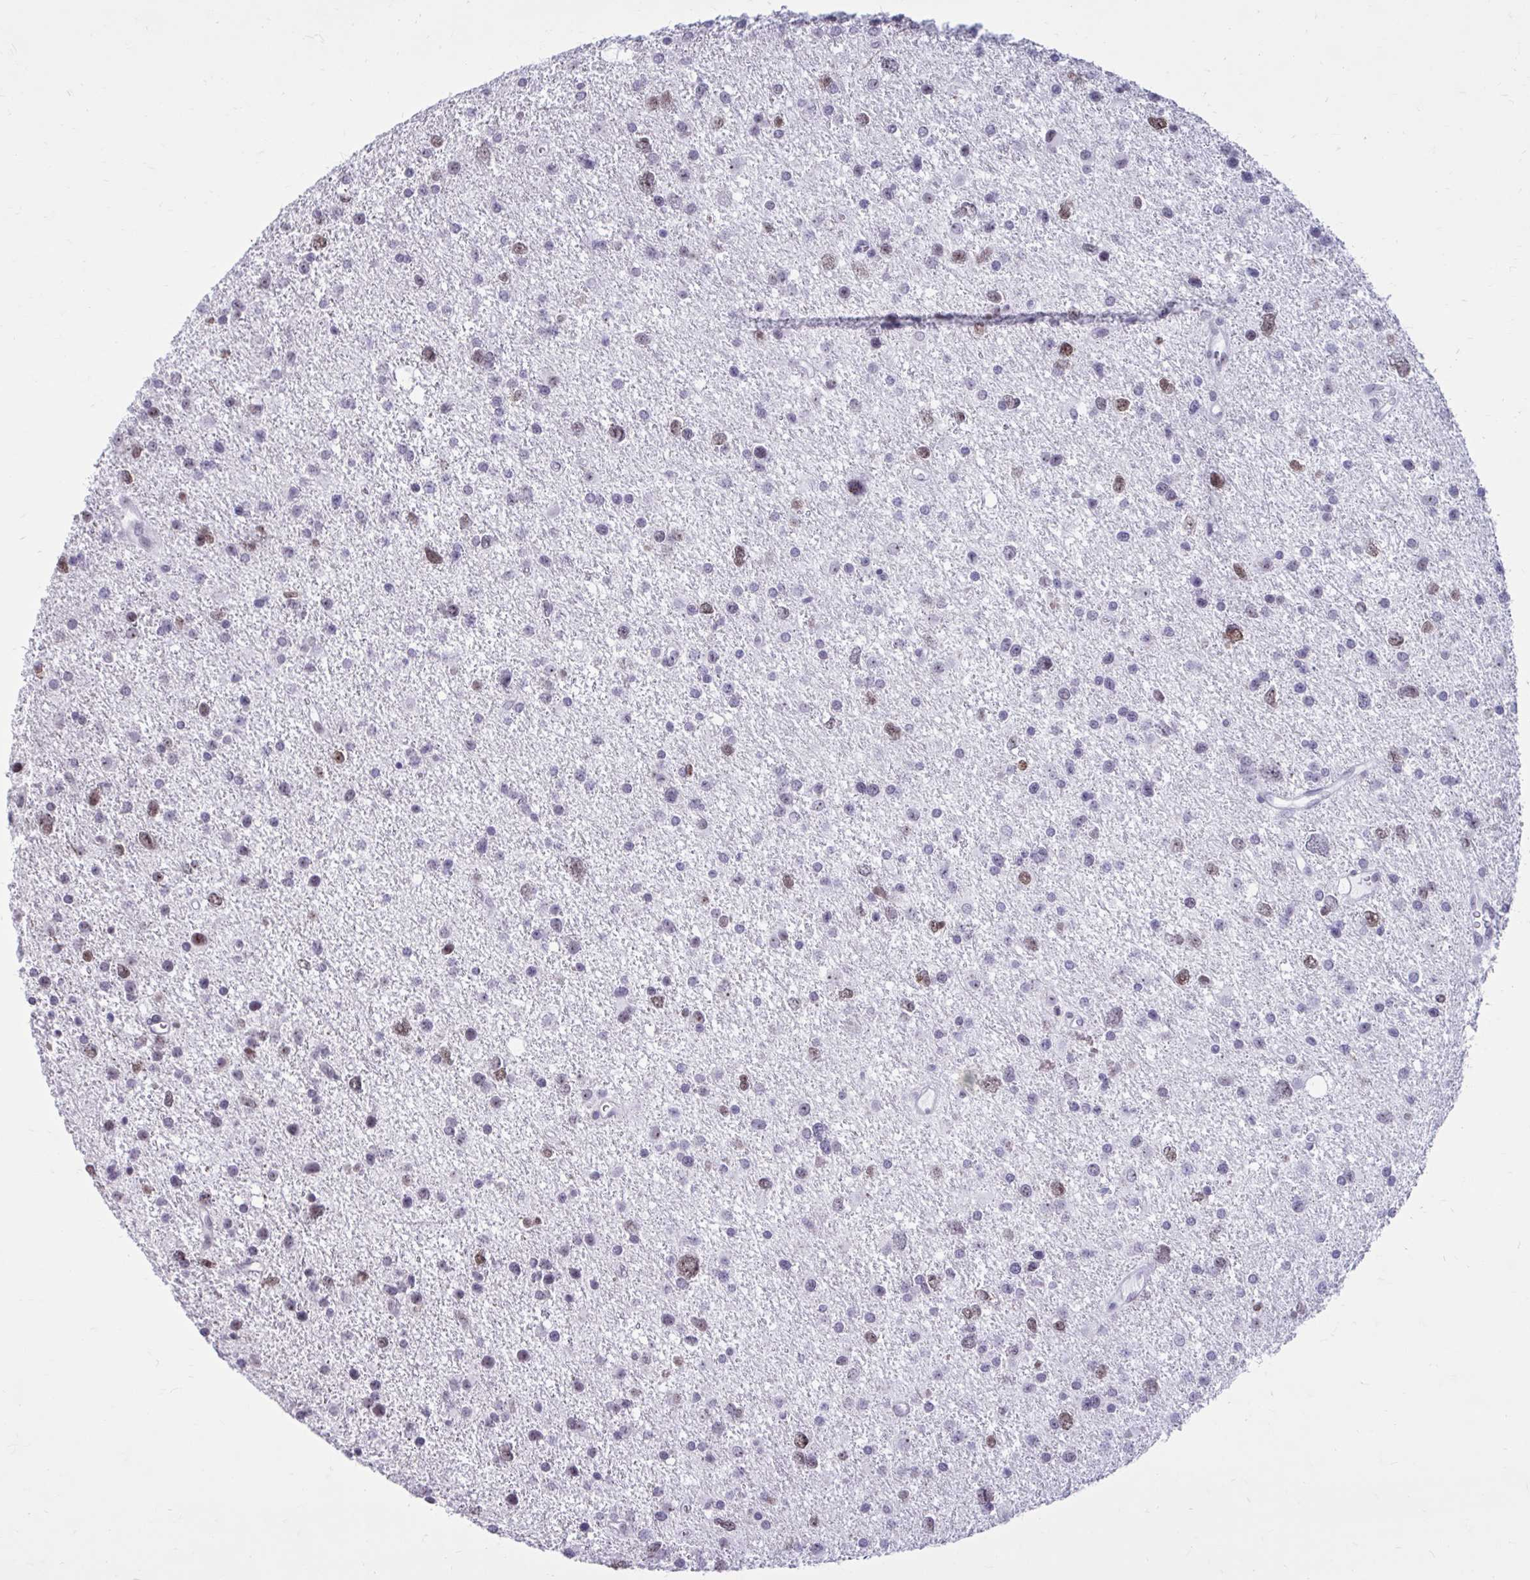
{"staining": {"intensity": "weak", "quantity": "<25%", "location": "nuclear"}, "tissue": "glioma", "cell_type": "Tumor cells", "image_type": "cancer", "snomed": [{"axis": "morphology", "description": "Glioma, malignant, Low grade"}, {"axis": "topography", "description": "Brain"}], "caption": "Immunohistochemistry (IHC) histopathology image of neoplastic tissue: malignant glioma (low-grade) stained with DAB displays no significant protein staining in tumor cells. The staining is performed using DAB brown chromogen with nuclei counter-stained in using hematoxylin.", "gene": "PROSER1", "patient": {"sex": "female", "age": 55}}